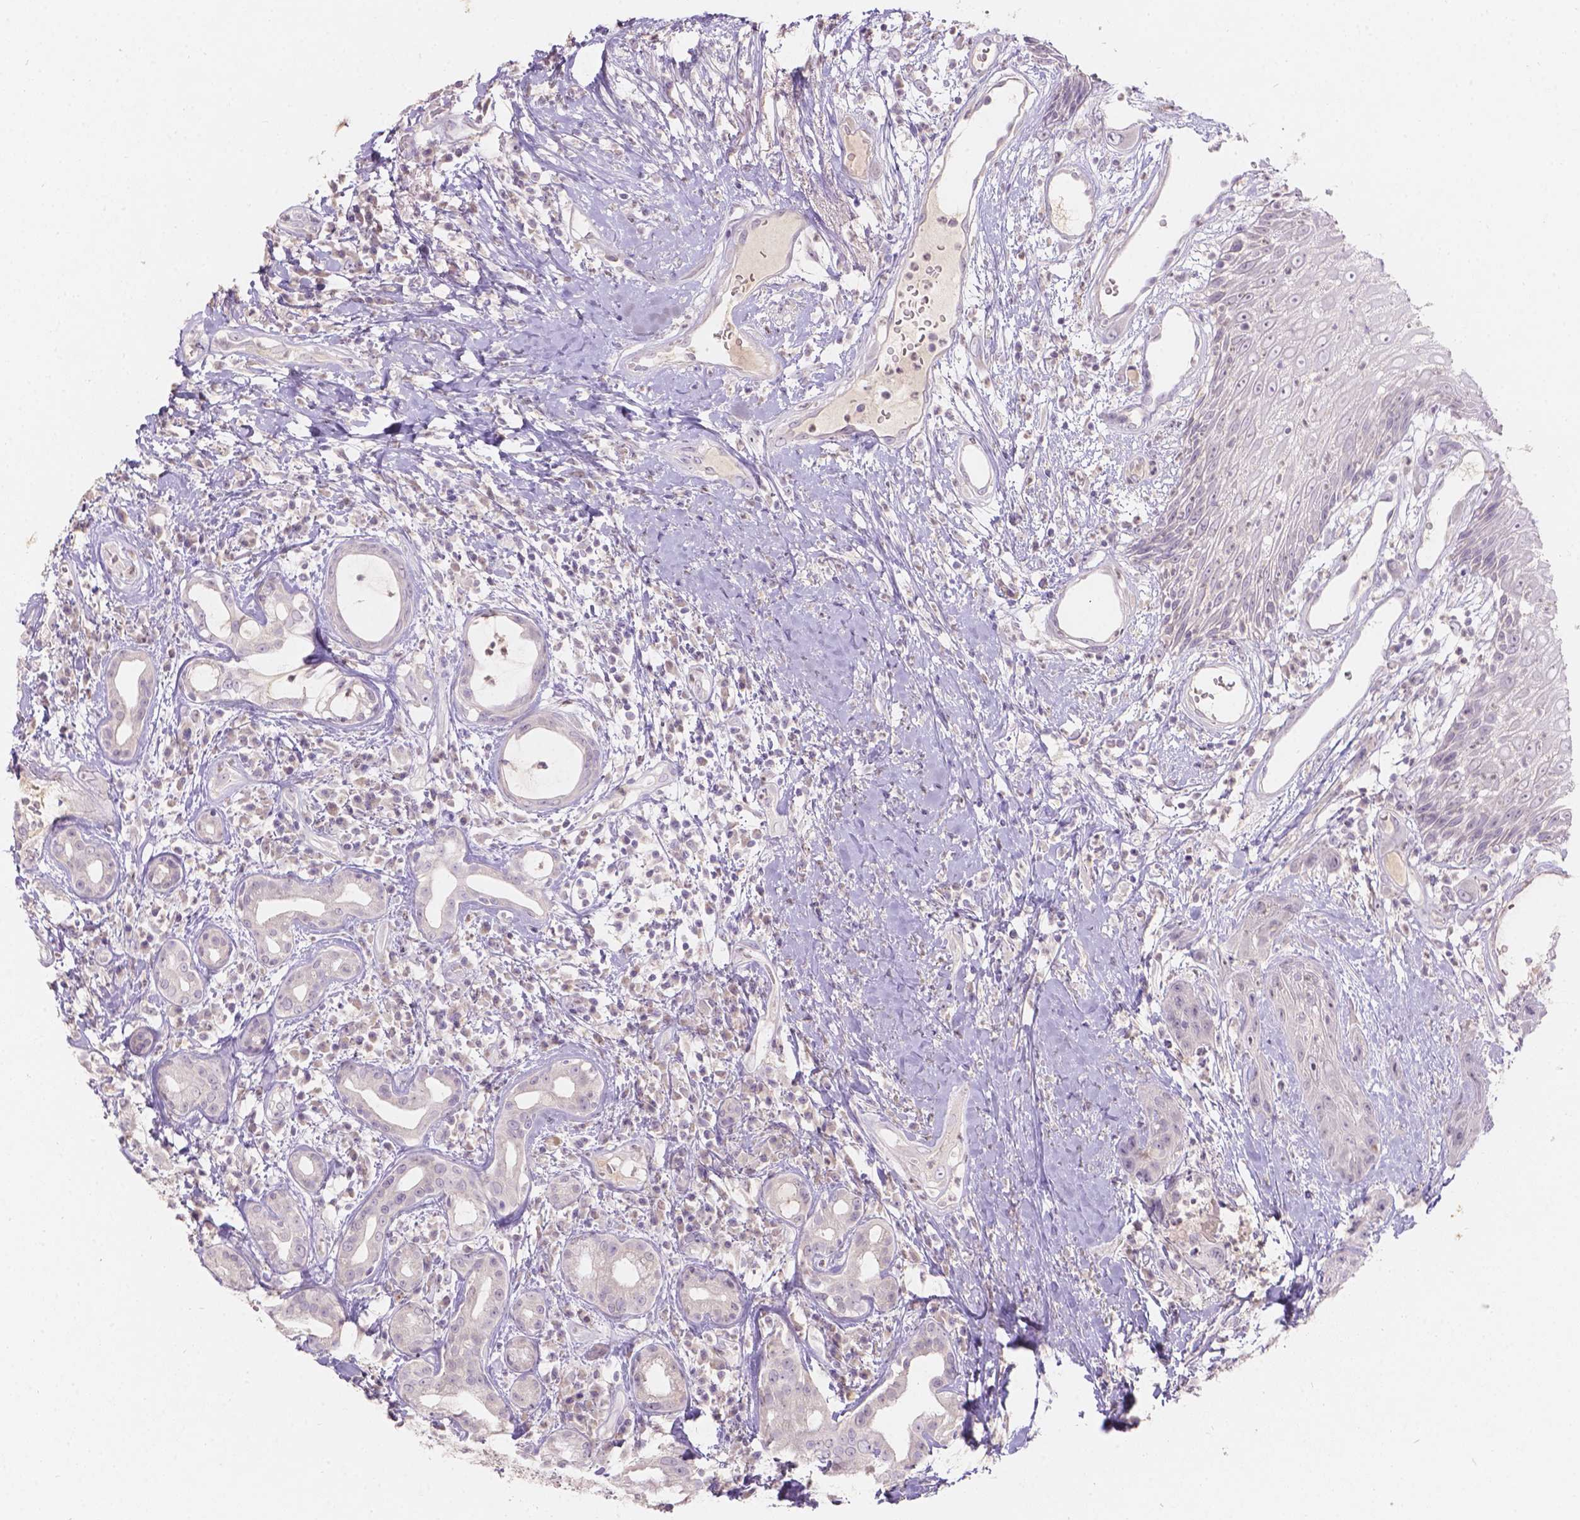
{"staining": {"intensity": "negative", "quantity": "none", "location": "none"}, "tissue": "head and neck cancer", "cell_type": "Tumor cells", "image_type": "cancer", "snomed": [{"axis": "morphology", "description": "Squamous cell carcinoma, NOS"}, {"axis": "topography", "description": "Head-Neck"}], "caption": "Tumor cells show no significant positivity in head and neck cancer (squamous cell carcinoma).", "gene": "DCAF4L1", "patient": {"sex": "male", "age": 57}}